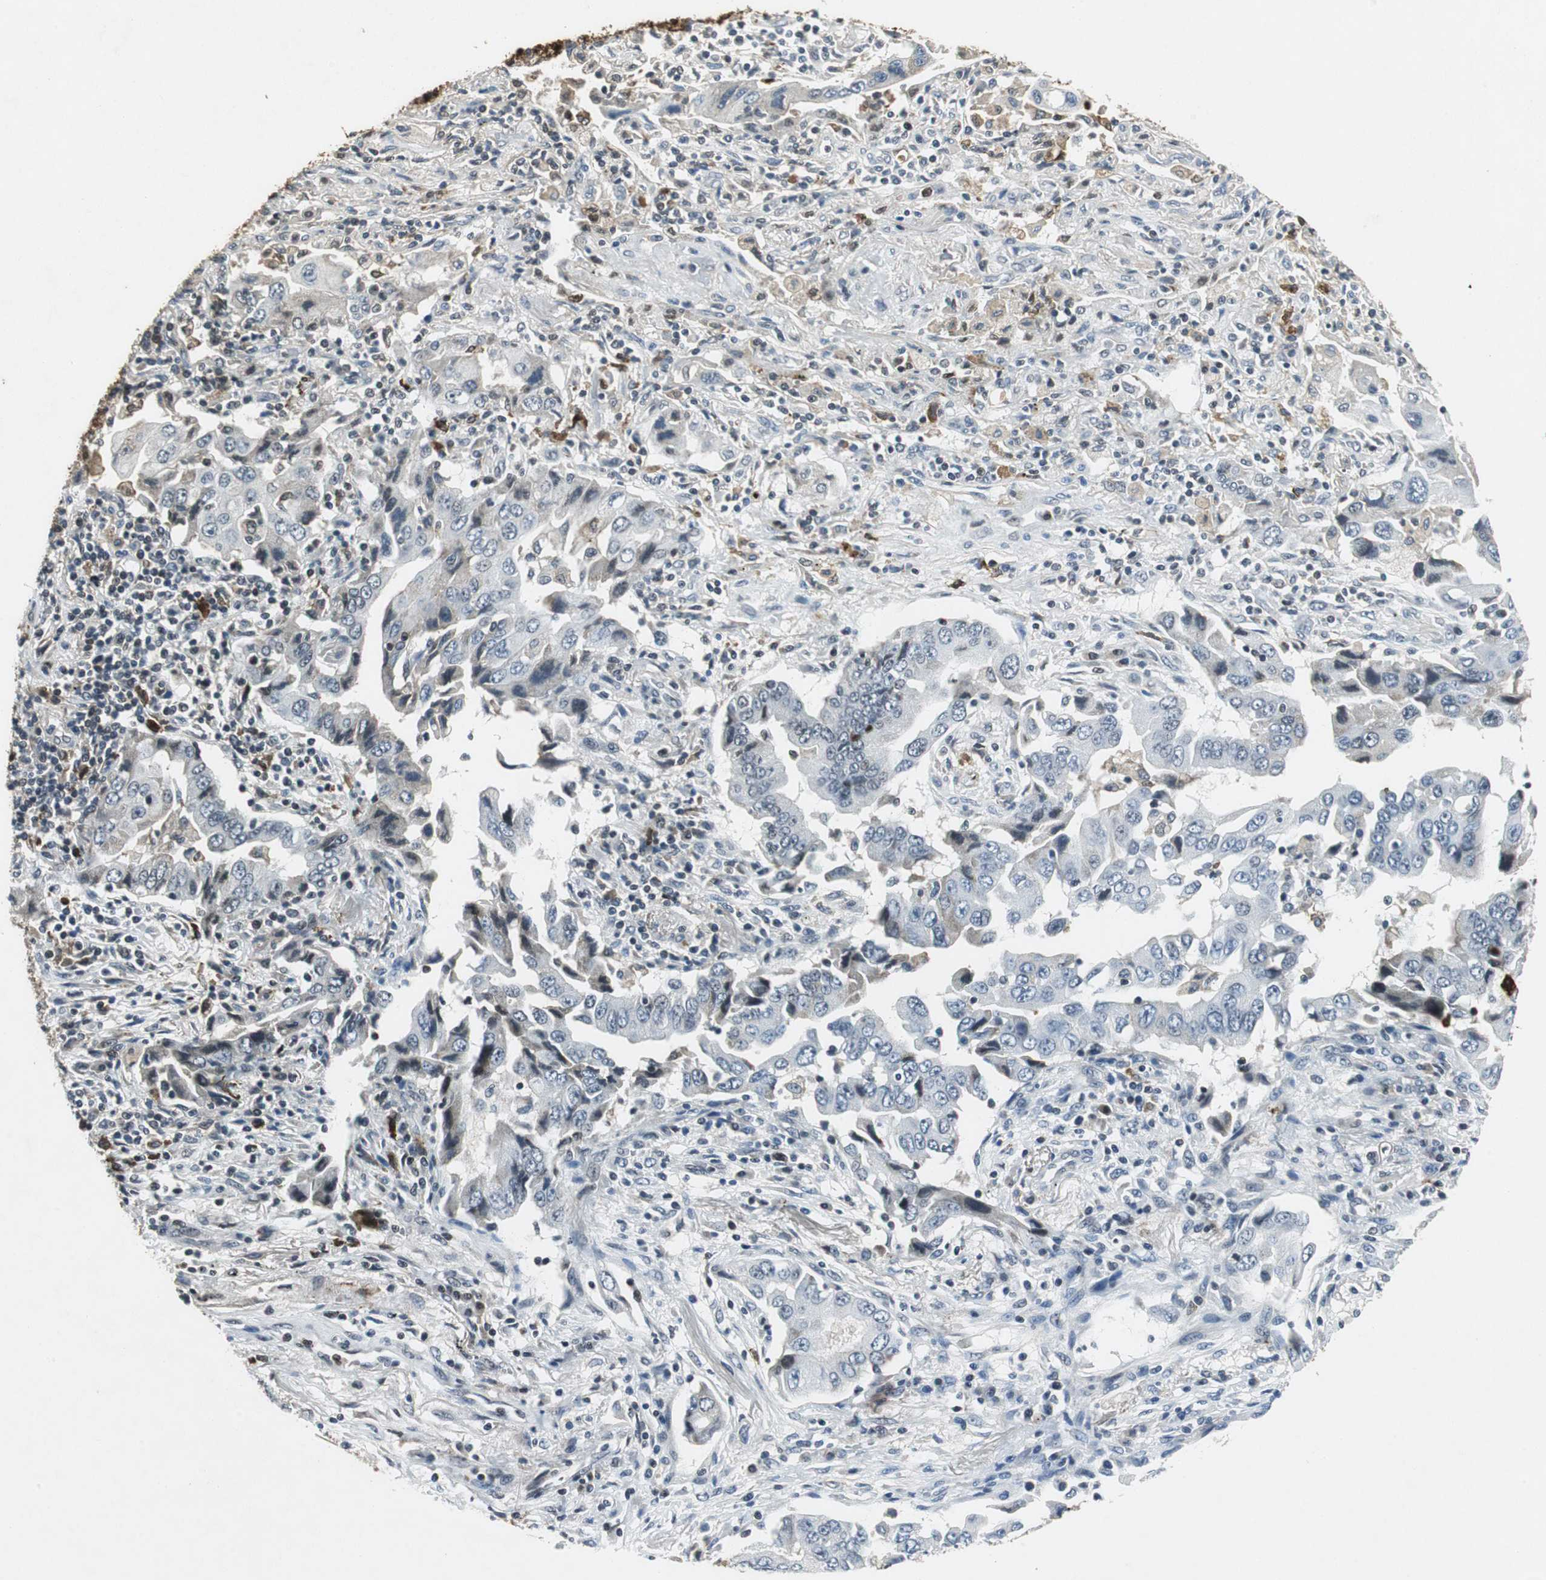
{"staining": {"intensity": "weak", "quantity": "<25%", "location": "nuclear"}, "tissue": "lung cancer", "cell_type": "Tumor cells", "image_type": "cancer", "snomed": [{"axis": "morphology", "description": "Adenocarcinoma, NOS"}, {"axis": "topography", "description": "Lung"}], "caption": "Immunohistochemical staining of human lung adenocarcinoma shows no significant staining in tumor cells.", "gene": "ORM1", "patient": {"sex": "female", "age": 65}}